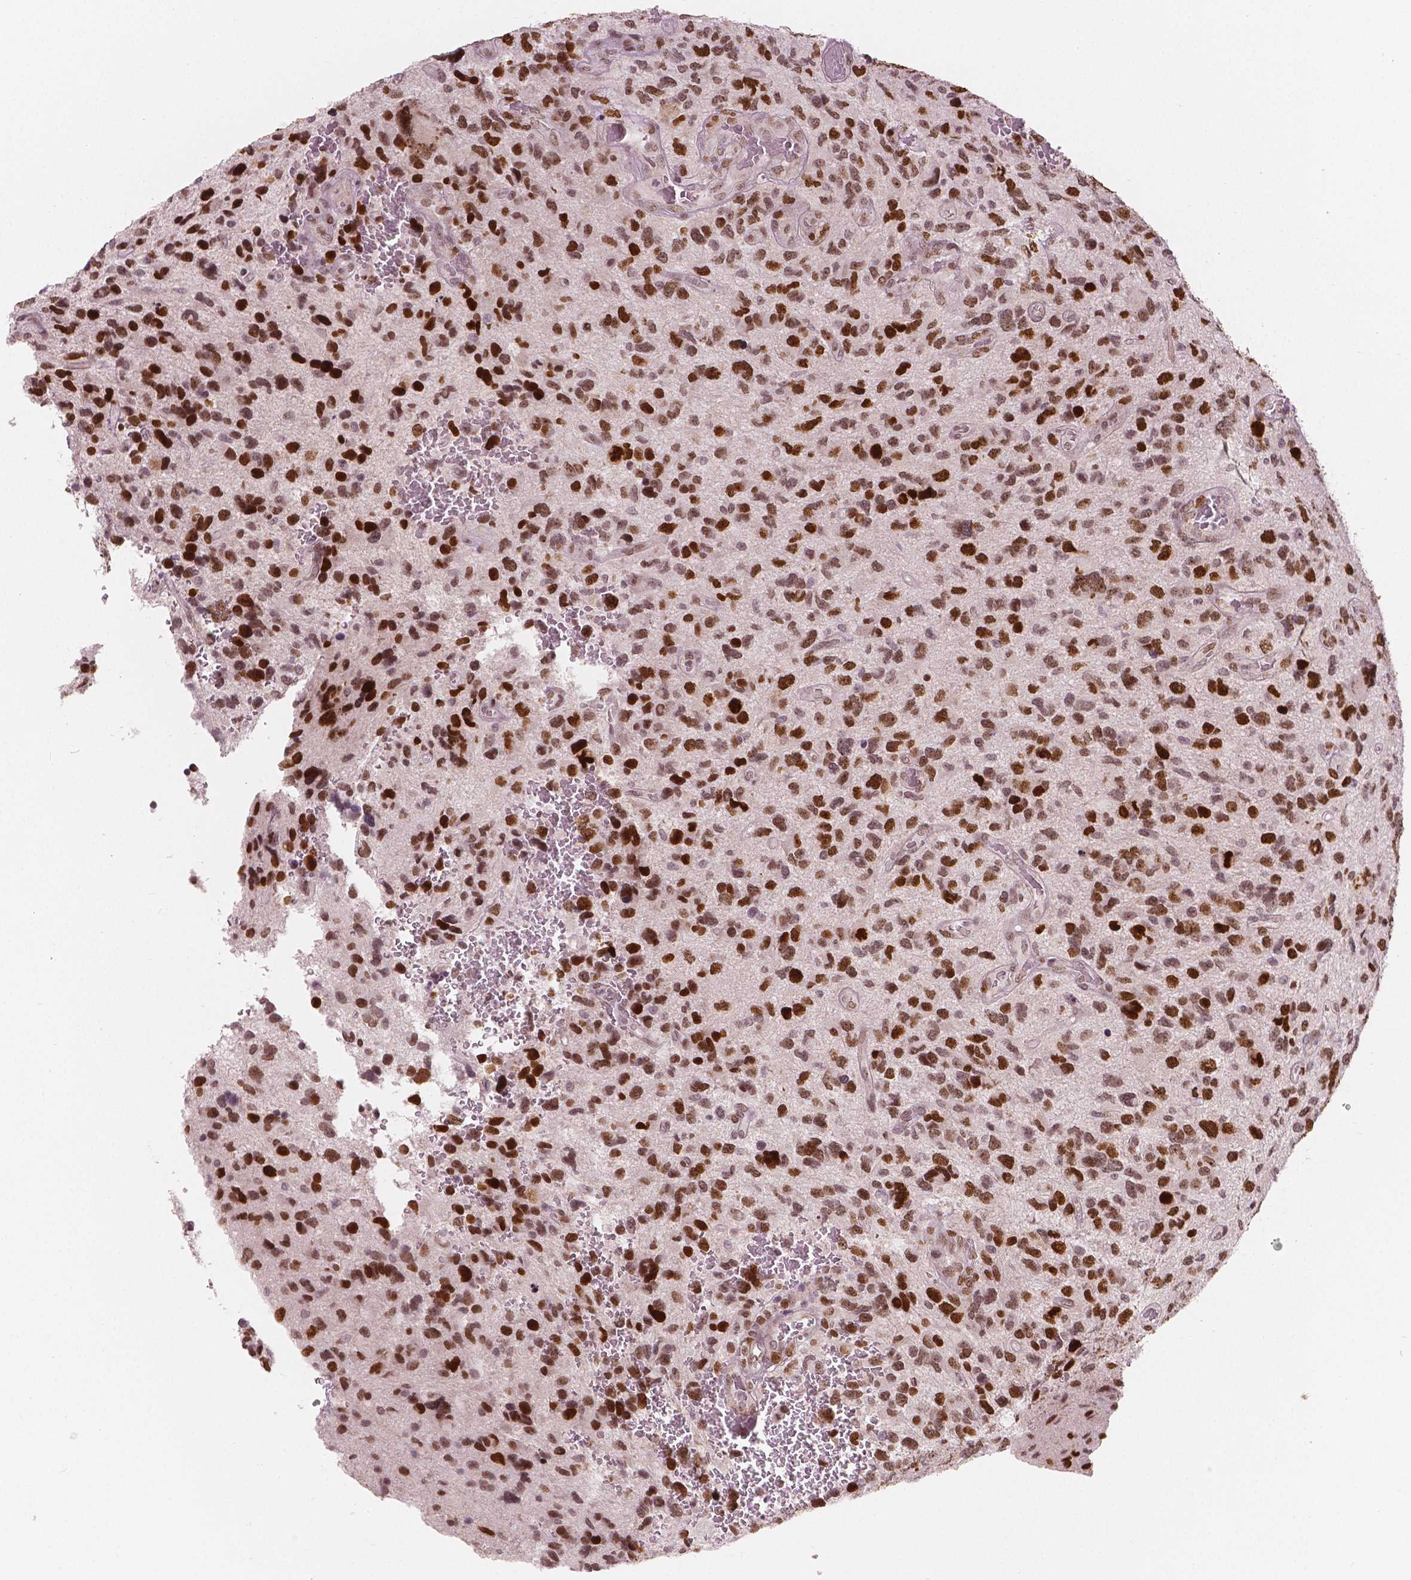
{"staining": {"intensity": "strong", "quantity": "25%-75%", "location": "nuclear"}, "tissue": "glioma", "cell_type": "Tumor cells", "image_type": "cancer", "snomed": [{"axis": "morphology", "description": "Glioma, malignant, NOS"}, {"axis": "morphology", "description": "Glioma, malignant, High grade"}, {"axis": "topography", "description": "Brain"}], "caption": "DAB immunohistochemical staining of human glioma demonstrates strong nuclear protein expression in approximately 25%-75% of tumor cells.", "gene": "NSD2", "patient": {"sex": "female", "age": 71}}